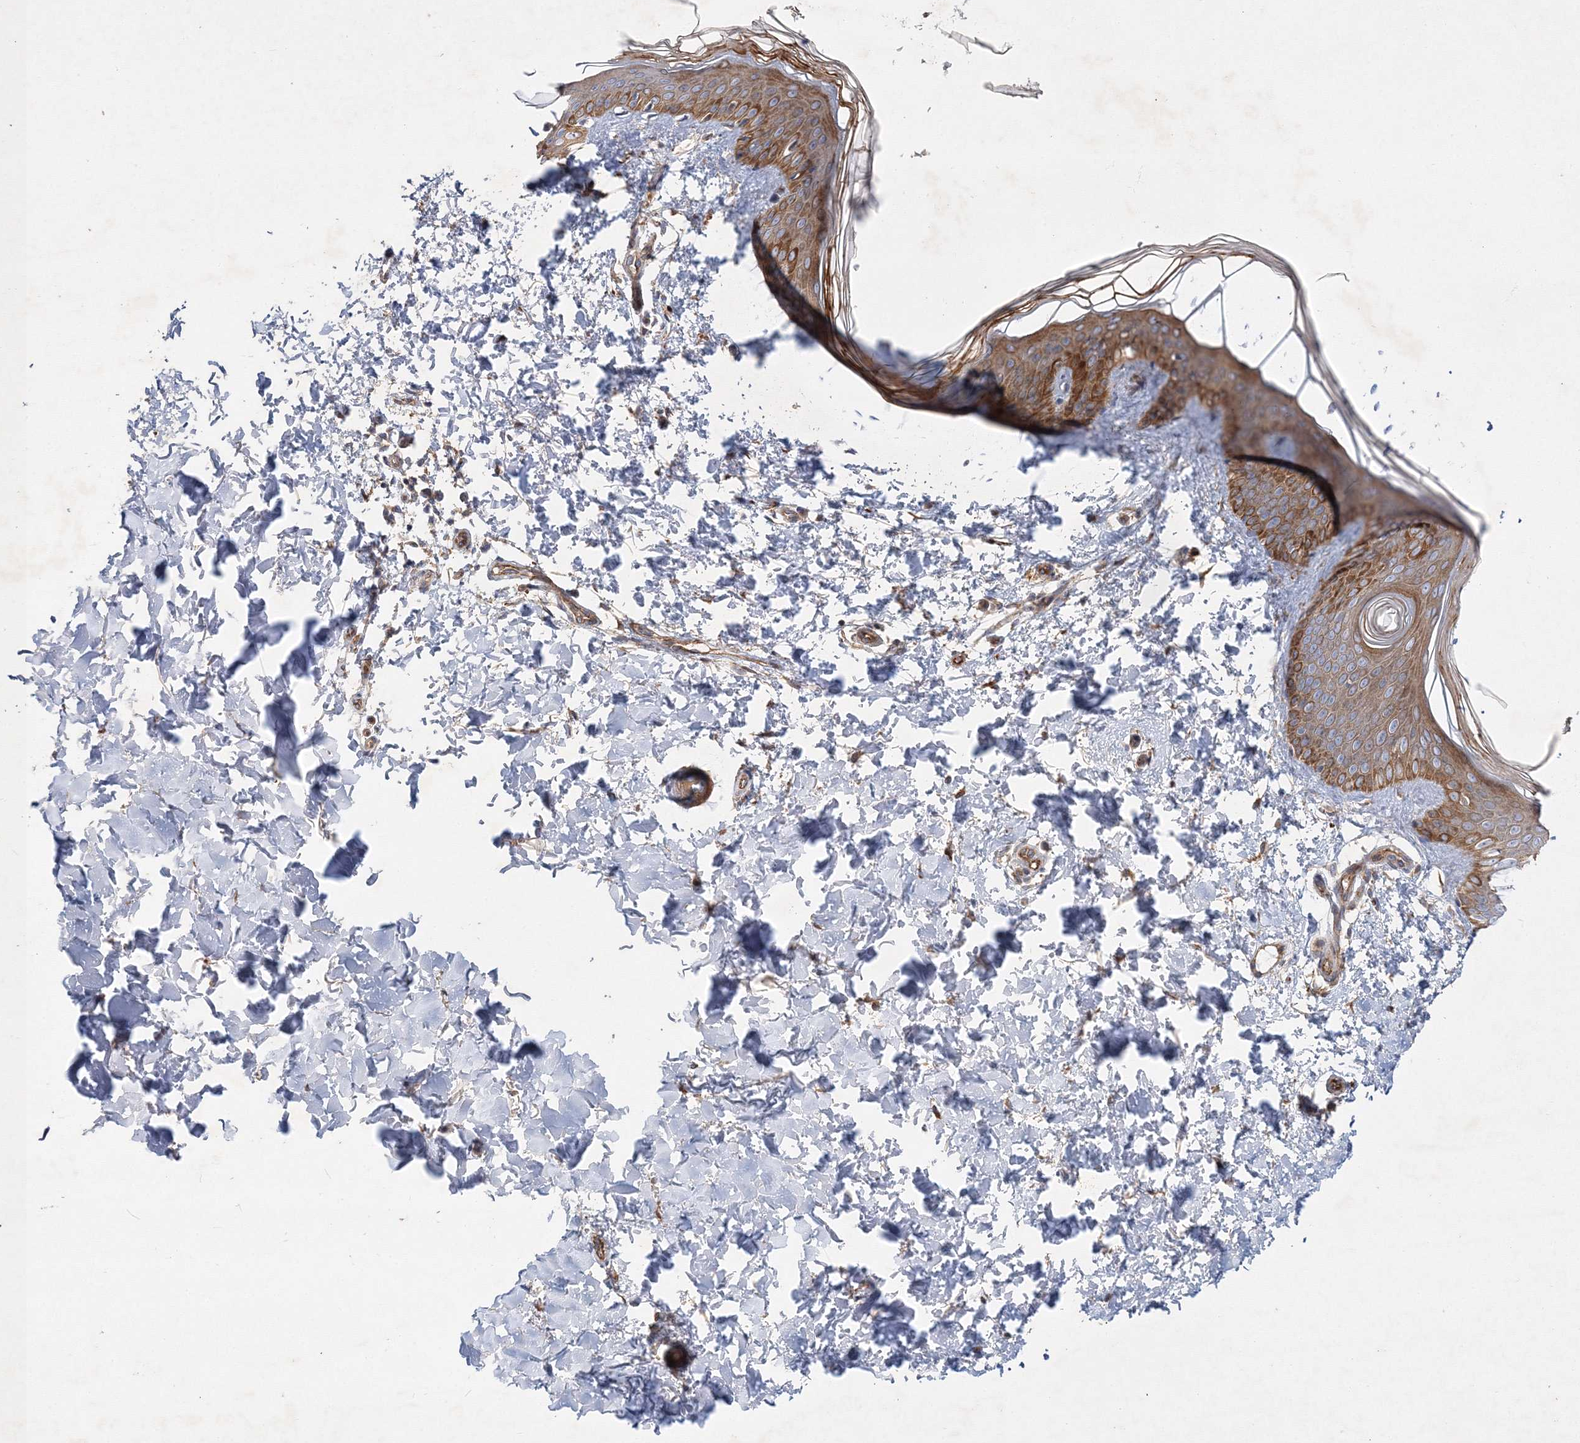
{"staining": {"intensity": "moderate", "quantity": ">75%", "location": "cytoplasmic/membranous"}, "tissue": "skin", "cell_type": "Fibroblasts", "image_type": "normal", "snomed": [{"axis": "morphology", "description": "Normal tissue, NOS"}, {"axis": "morphology", "description": "Neoplasm, benign, NOS"}, {"axis": "topography", "description": "Skin"}, {"axis": "topography", "description": "Soft tissue"}], "caption": "High-magnification brightfield microscopy of normal skin stained with DAB (3,3'-diaminobenzidine) (brown) and counterstained with hematoxylin (blue). fibroblasts exhibit moderate cytoplasmic/membranous expression is identified in about>75% of cells. (Stains: DAB in brown, nuclei in blue, Microscopy: brightfield microscopy at high magnification).", "gene": "ZFYVE16", "patient": {"sex": "male", "age": 26}}